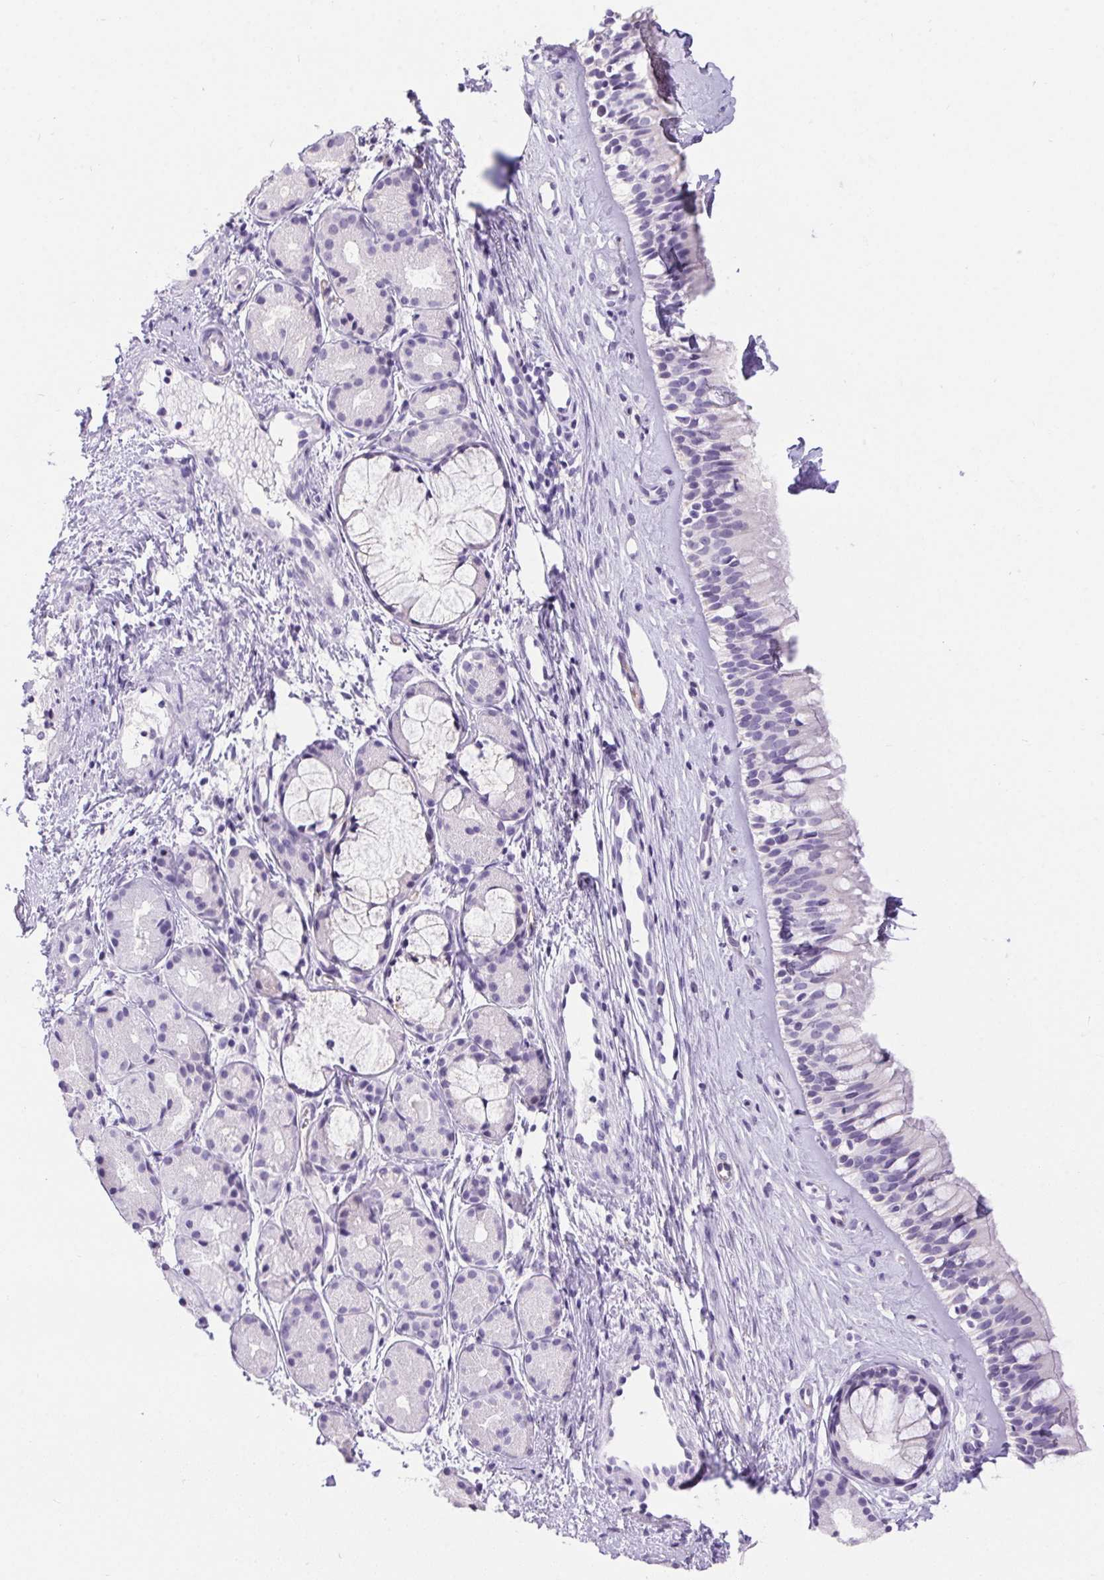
{"staining": {"intensity": "negative", "quantity": "none", "location": "none"}, "tissue": "nasopharynx", "cell_type": "Respiratory epithelial cells", "image_type": "normal", "snomed": [{"axis": "morphology", "description": "Normal tissue, NOS"}, {"axis": "topography", "description": "Nasopharynx"}], "caption": "IHC image of normal nasopharynx: nasopharynx stained with DAB (3,3'-diaminobenzidine) exhibits no significant protein positivity in respiratory epithelial cells.", "gene": "ERP27", "patient": {"sex": "female", "age": 52}}